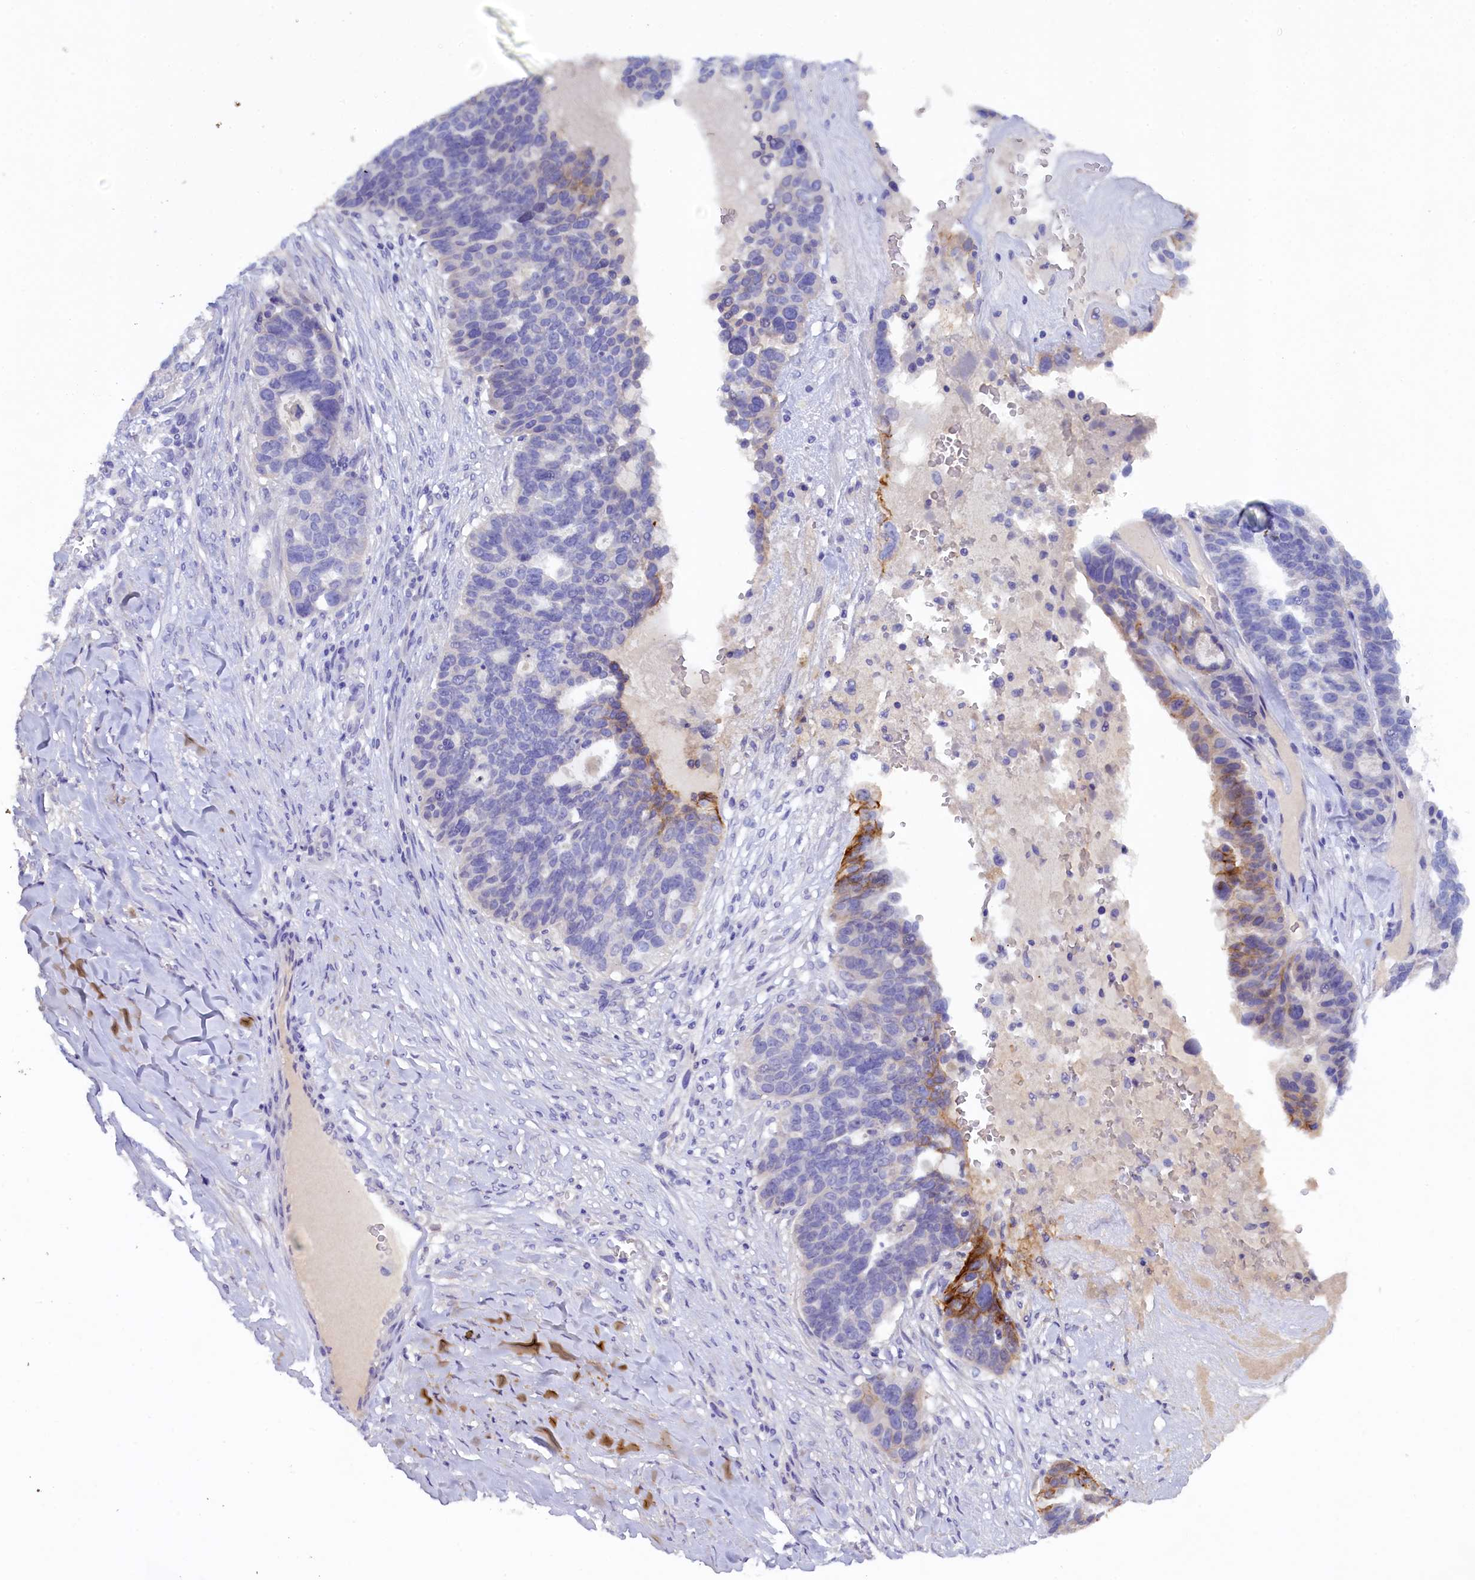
{"staining": {"intensity": "strong", "quantity": "<25%", "location": "cytoplasmic/membranous"}, "tissue": "ovarian cancer", "cell_type": "Tumor cells", "image_type": "cancer", "snomed": [{"axis": "morphology", "description": "Cystadenocarcinoma, serous, NOS"}, {"axis": "topography", "description": "Ovary"}], "caption": "Tumor cells display strong cytoplasmic/membranous staining in about <25% of cells in ovarian cancer.", "gene": "MYADML2", "patient": {"sex": "female", "age": 59}}